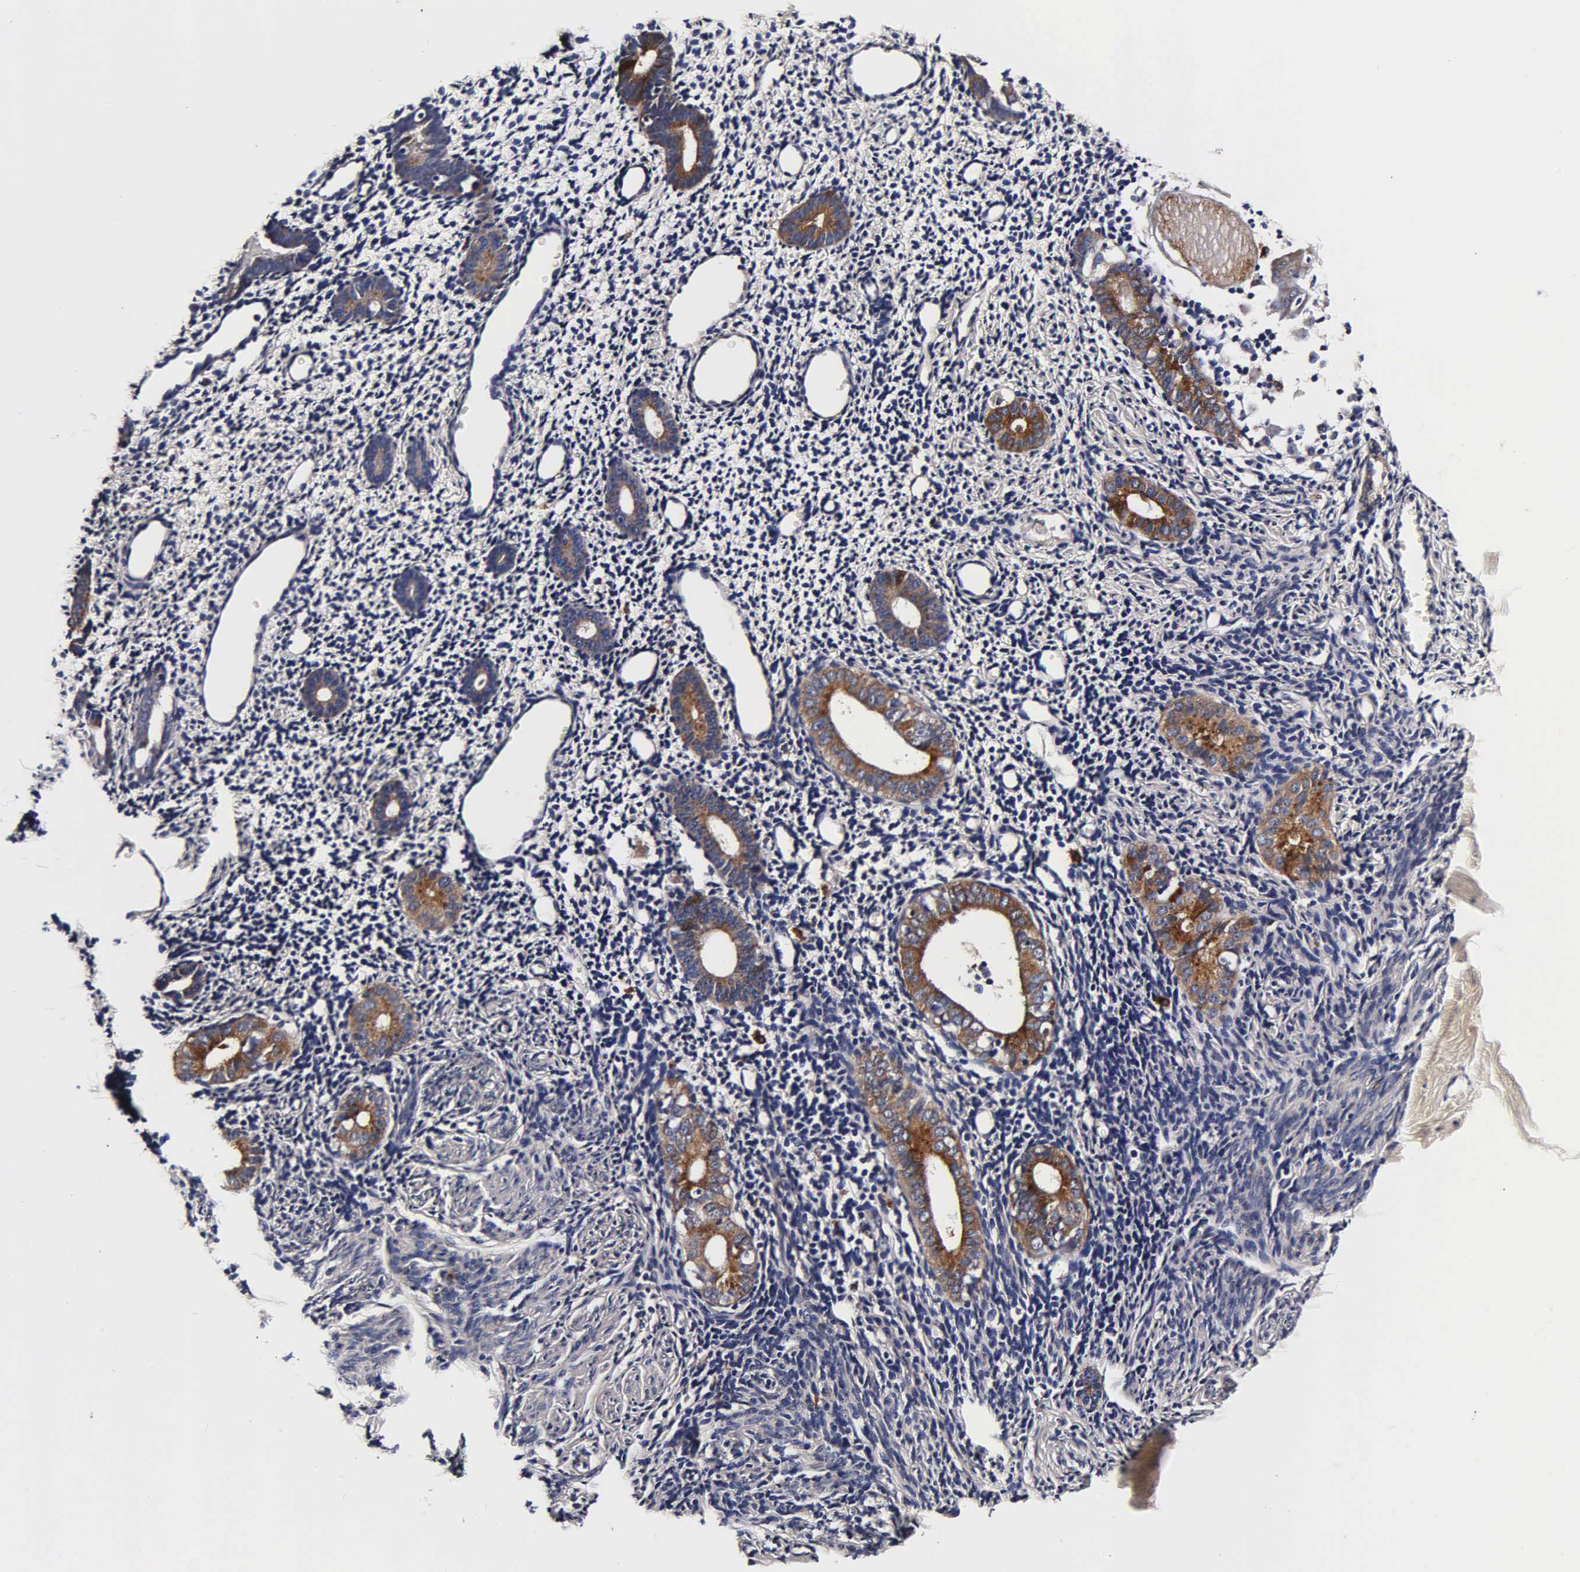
{"staining": {"intensity": "negative", "quantity": "none", "location": "none"}, "tissue": "endometrium", "cell_type": "Cells in endometrial stroma", "image_type": "normal", "snomed": [{"axis": "morphology", "description": "Normal tissue, NOS"}, {"axis": "morphology", "description": "Neoplasm, benign, NOS"}, {"axis": "topography", "description": "Uterus"}], "caption": "A micrograph of endometrium stained for a protein displays no brown staining in cells in endometrial stroma. (Stains: DAB (3,3'-diaminobenzidine) IHC with hematoxylin counter stain, Microscopy: brightfield microscopy at high magnification).", "gene": "CST3", "patient": {"sex": "female", "age": 55}}